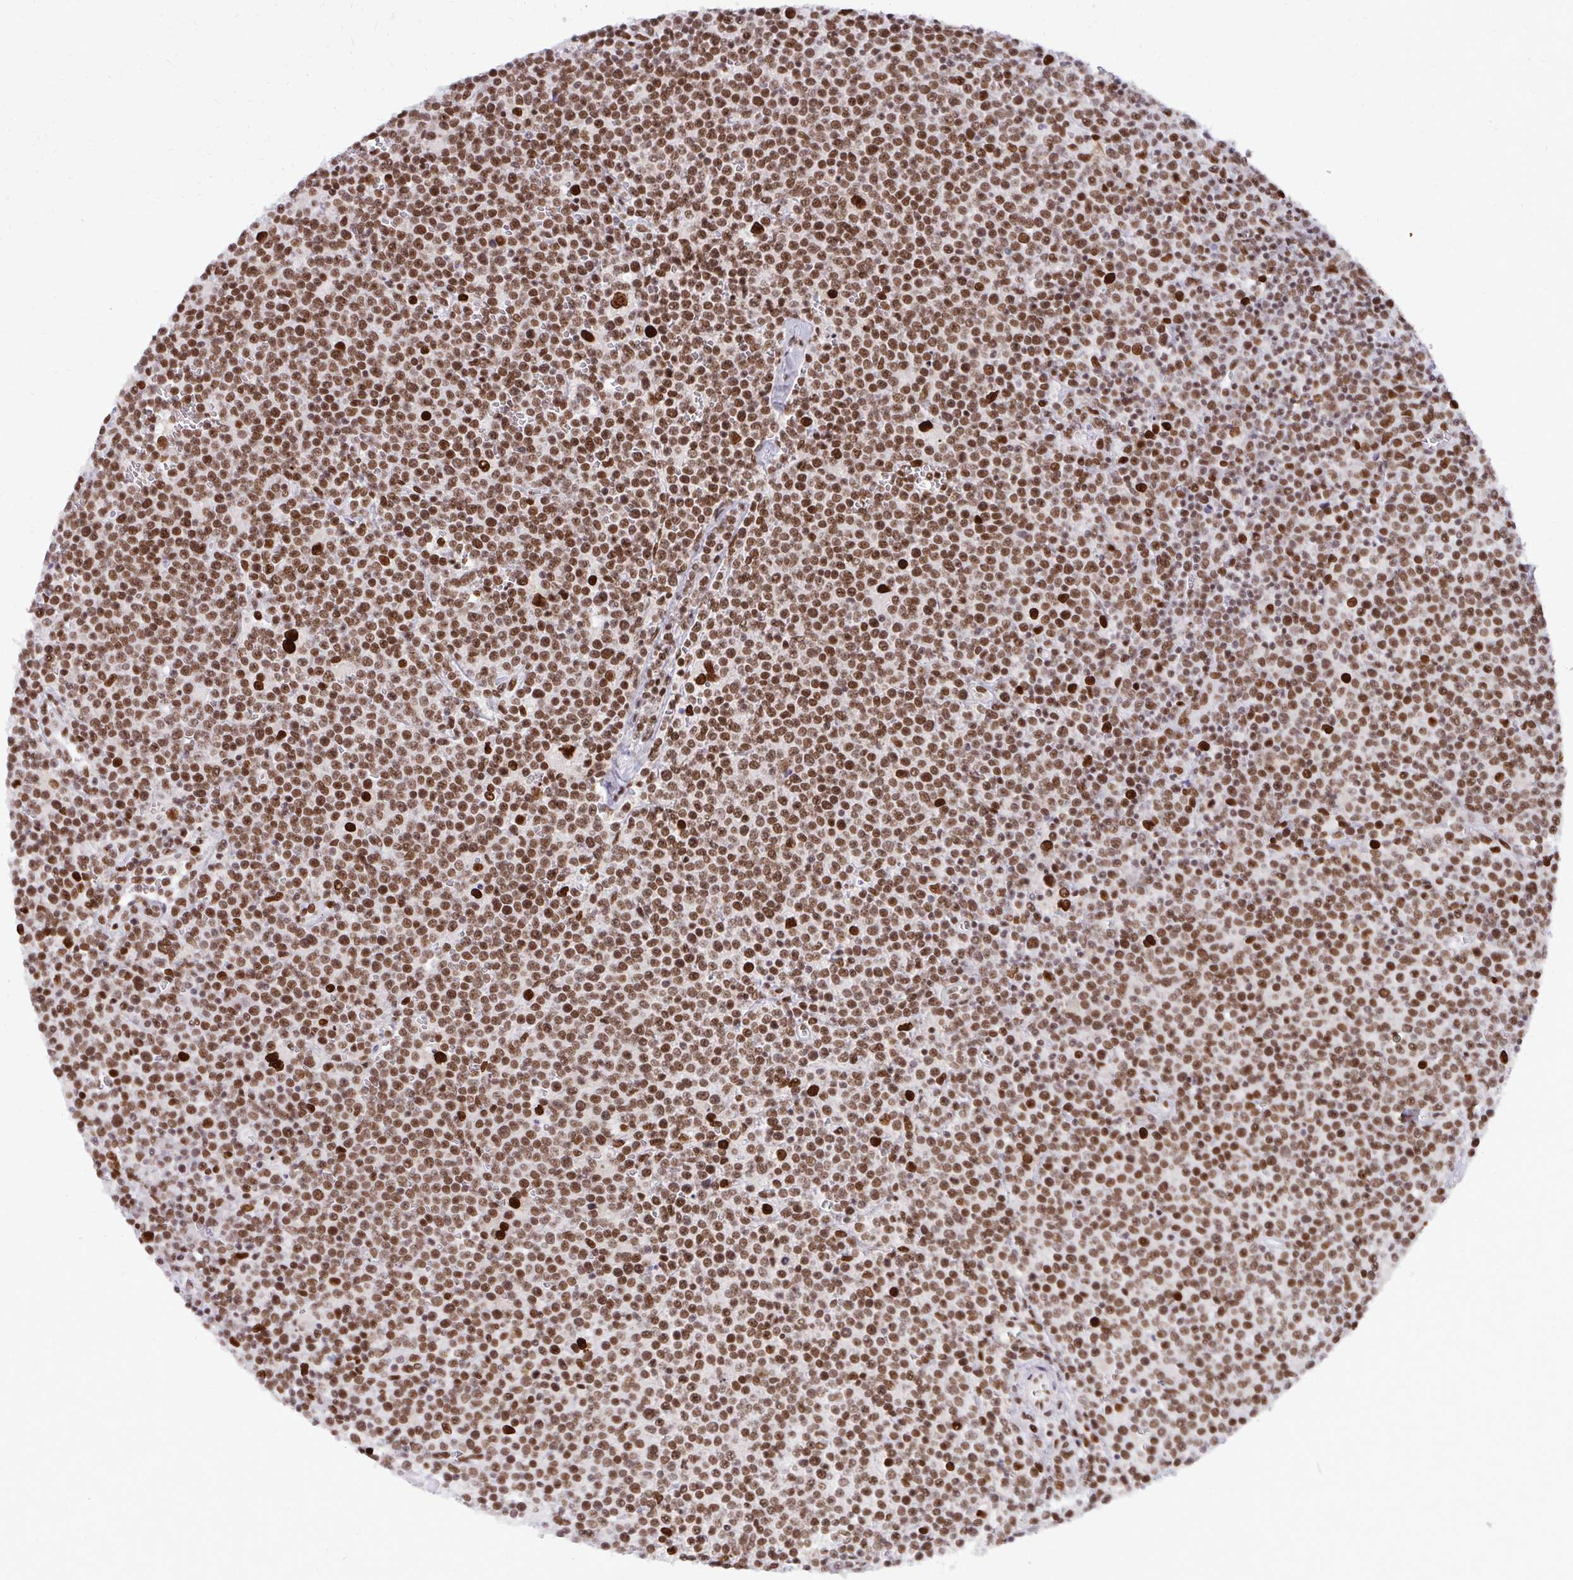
{"staining": {"intensity": "strong", "quantity": ">75%", "location": "nuclear"}, "tissue": "lymphoma", "cell_type": "Tumor cells", "image_type": "cancer", "snomed": [{"axis": "morphology", "description": "Malignant lymphoma, non-Hodgkin's type, High grade"}, {"axis": "topography", "description": "Lymph node"}], "caption": "Immunohistochemistry of malignant lymphoma, non-Hodgkin's type (high-grade) shows high levels of strong nuclear staining in approximately >75% of tumor cells.", "gene": "CDYL", "patient": {"sex": "male", "age": 61}}